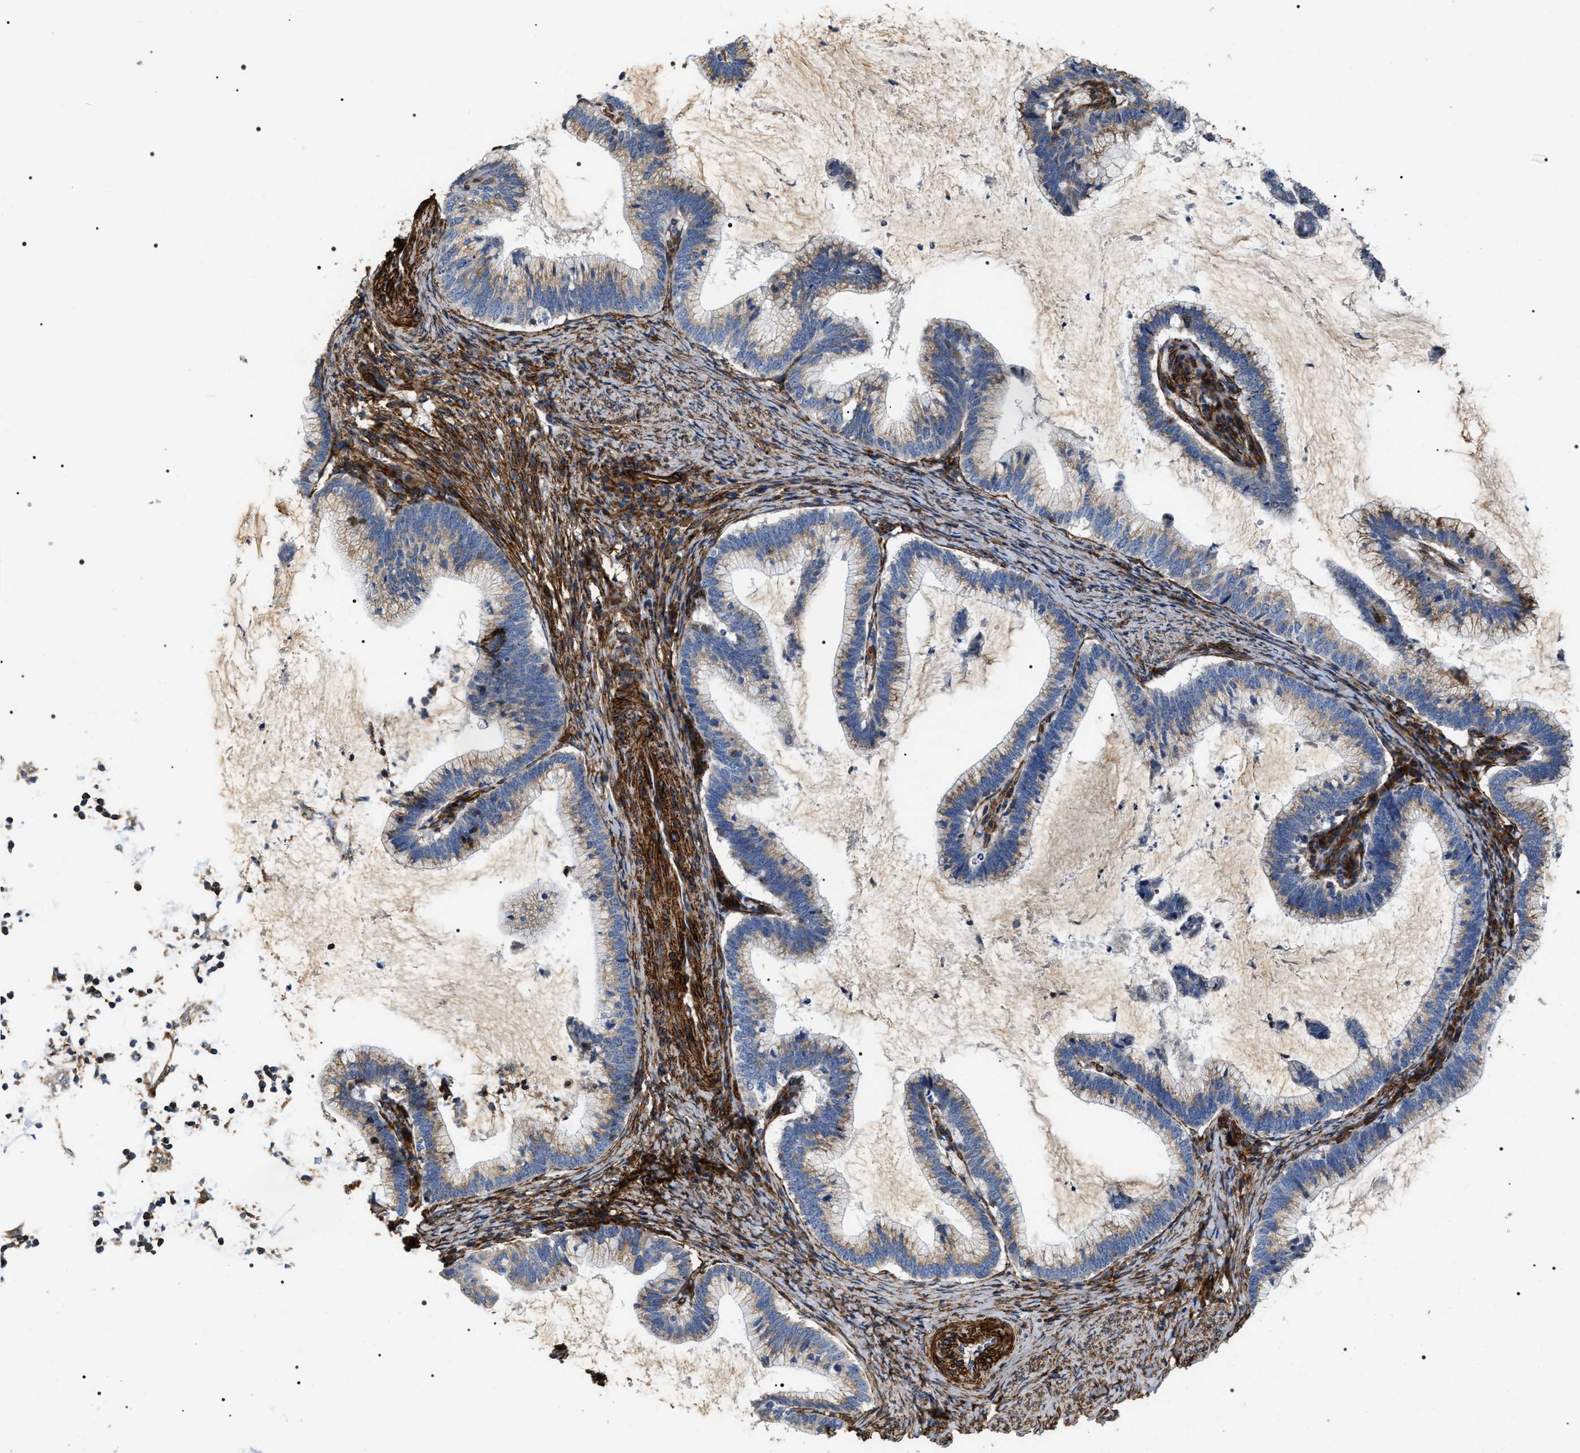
{"staining": {"intensity": "negative", "quantity": "none", "location": "none"}, "tissue": "cervical cancer", "cell_type": "Tumor cells", "image_type": "cancer", "snomed": [{"axis": "morphology", "description": "Adenocarcinoma, NOS"}, {"axis": "topography", "description": "Cervix"}], "caption": "Human cervical adenocarcinoma stained for a protein using immunohistochemistry shows no expression in tumor cells.", "gene": "ZC3HAV1L", "patient": {"sex": "female", "age": 36}}